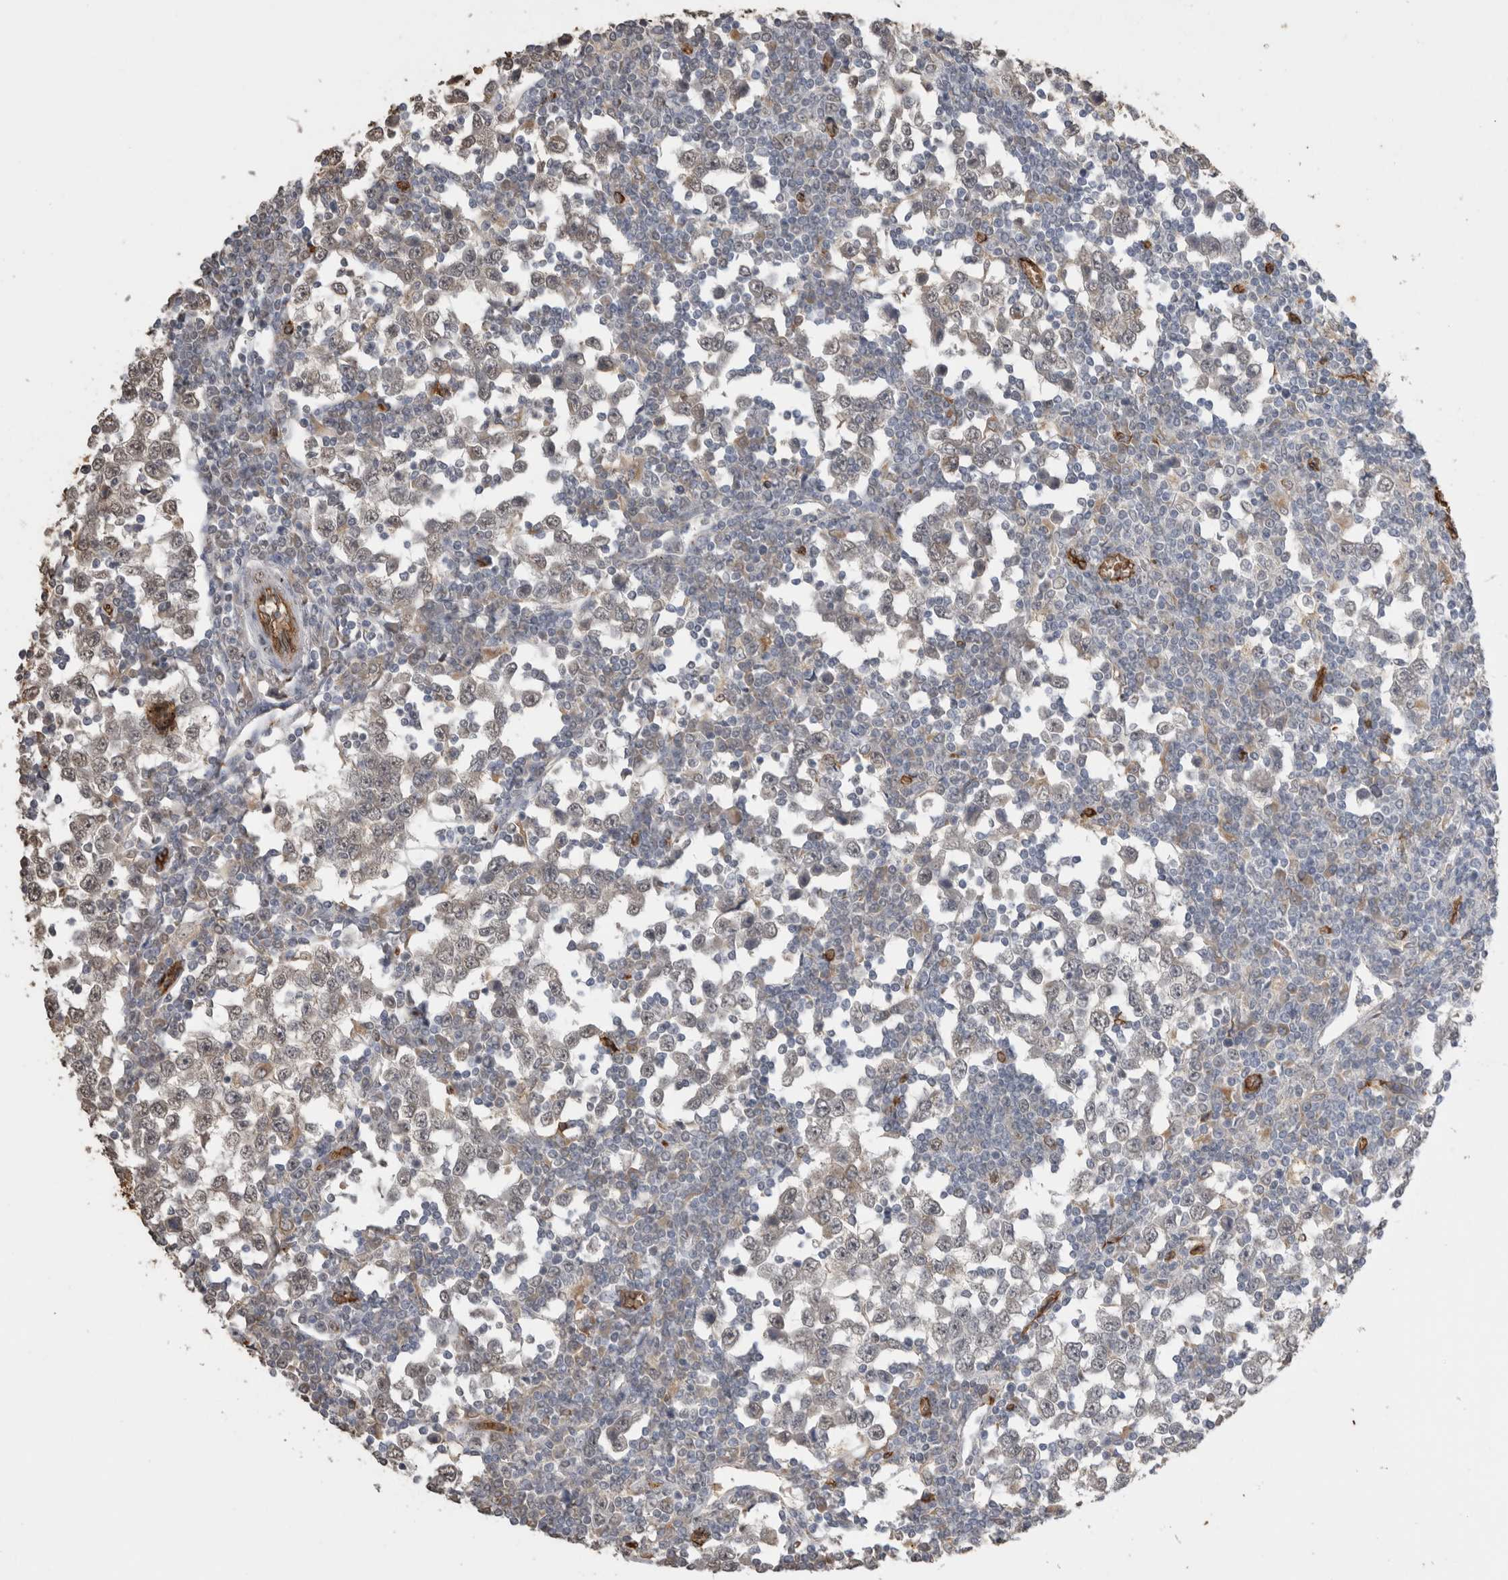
{"staining": {"intensity": "negative", "quantity": "none", "location": "none"}, "tissue": "testis cancer", "cell_type": "Tumor cells", "image_type": "cancer", "snomed": [{"axis": "morphology", "description": "Seminoma, NOS"}, {"axis": "topography", "description": "Testis"}], "caption": "There is no significant positivity in tumor cells of testis cancer.", "gene": "IL27", "patient": {"sex": "male", "age": 65}}